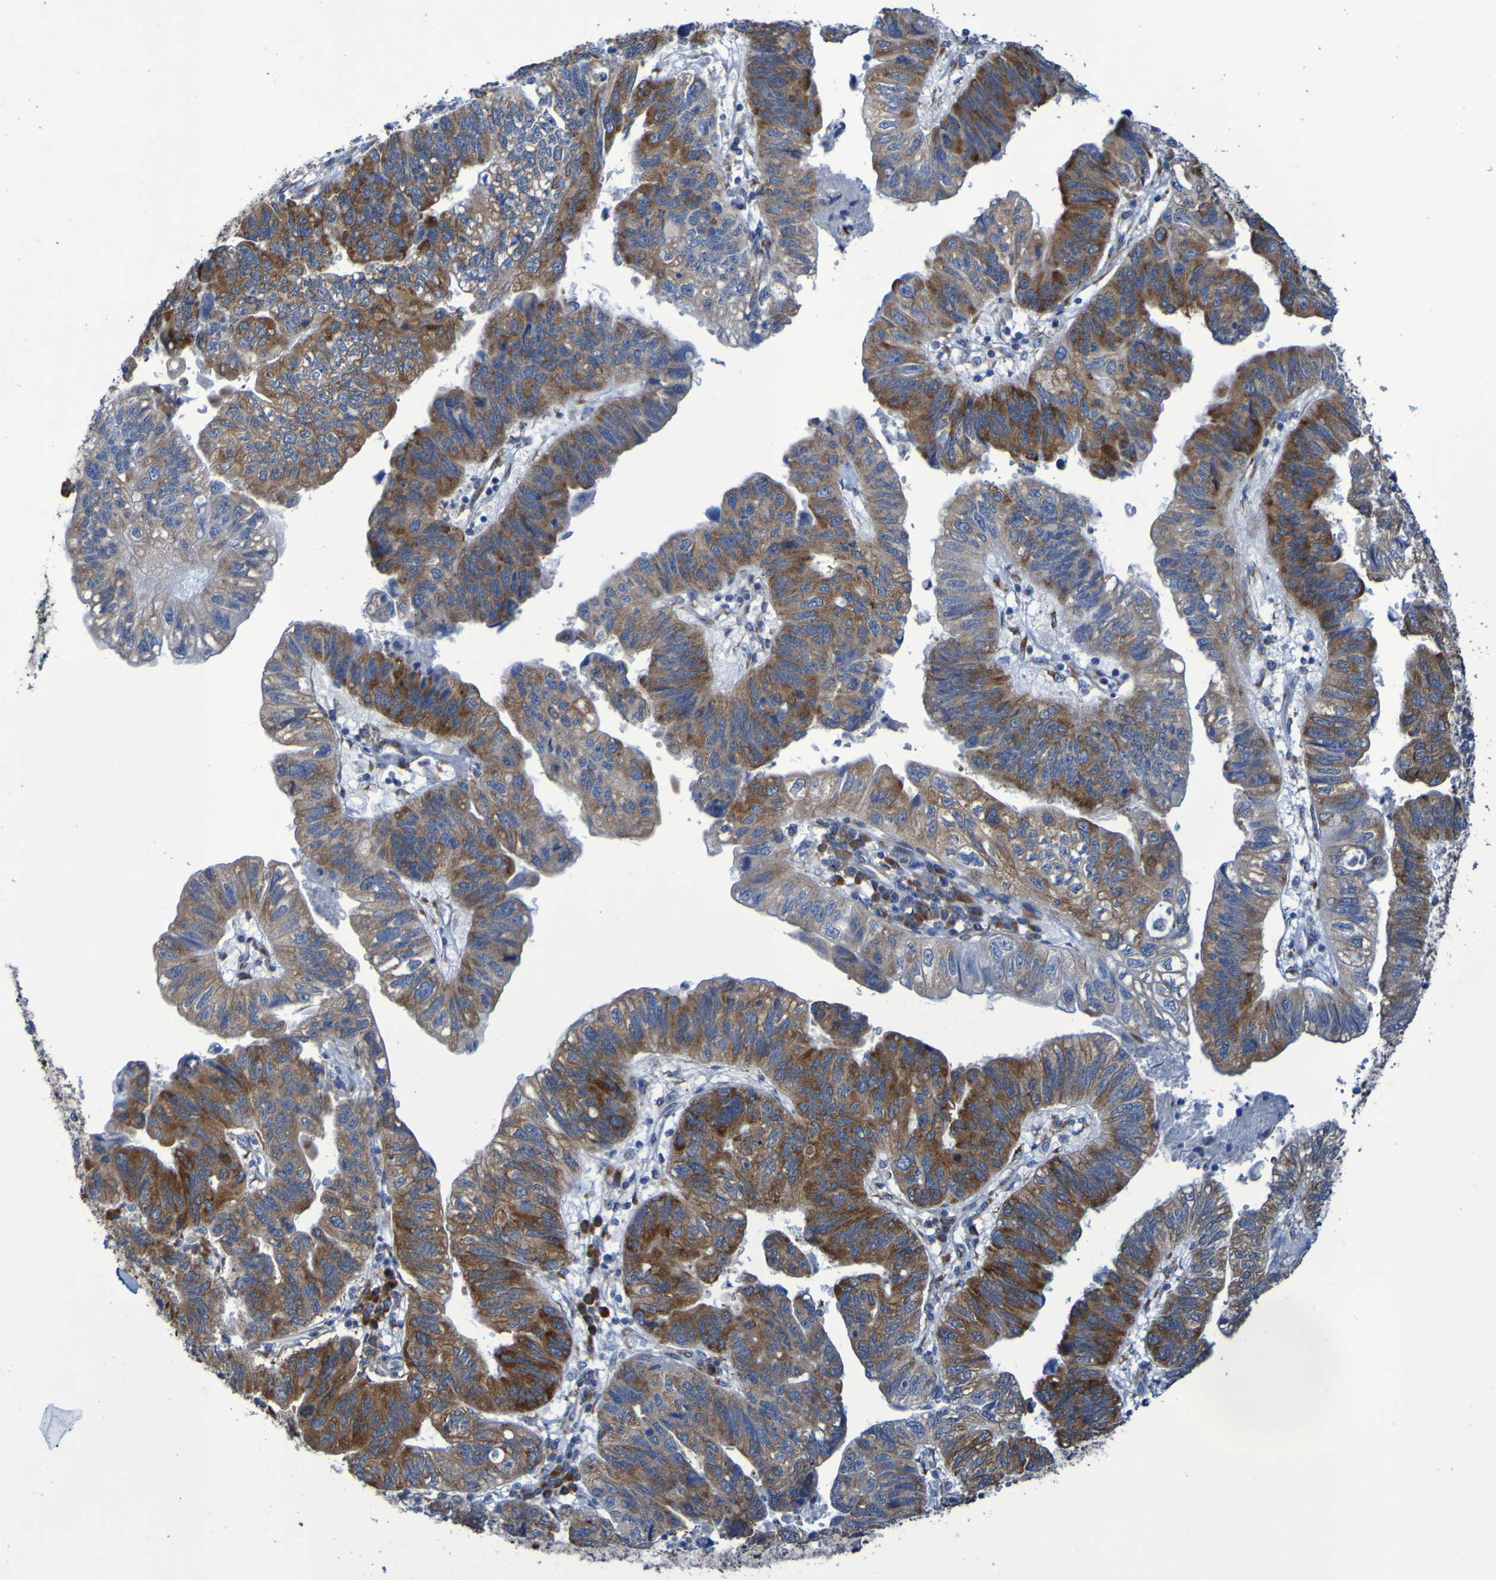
{"staining": {"intensity": "moderate", "quantity": ">75%", "location": "cytoplasmic/membranous"}, "tissue": "stomach cancer", "cell_type": "Tumor cells", "image_type": "cancer", "snomed": [{"axis": "morphology", "description": "Adenocarcinoma, NOS"}, {"axis": "topography", "description": "Stomach"}], "caption": "The photomicrograph displays staining of stomach cancer (adenocarcinoma), revealing moderate cytoplasmic/membranous protein expression (brown color) within tumor cells.", "gene": "FKBP3", "patient": {"sex": "male", "age": 59}}